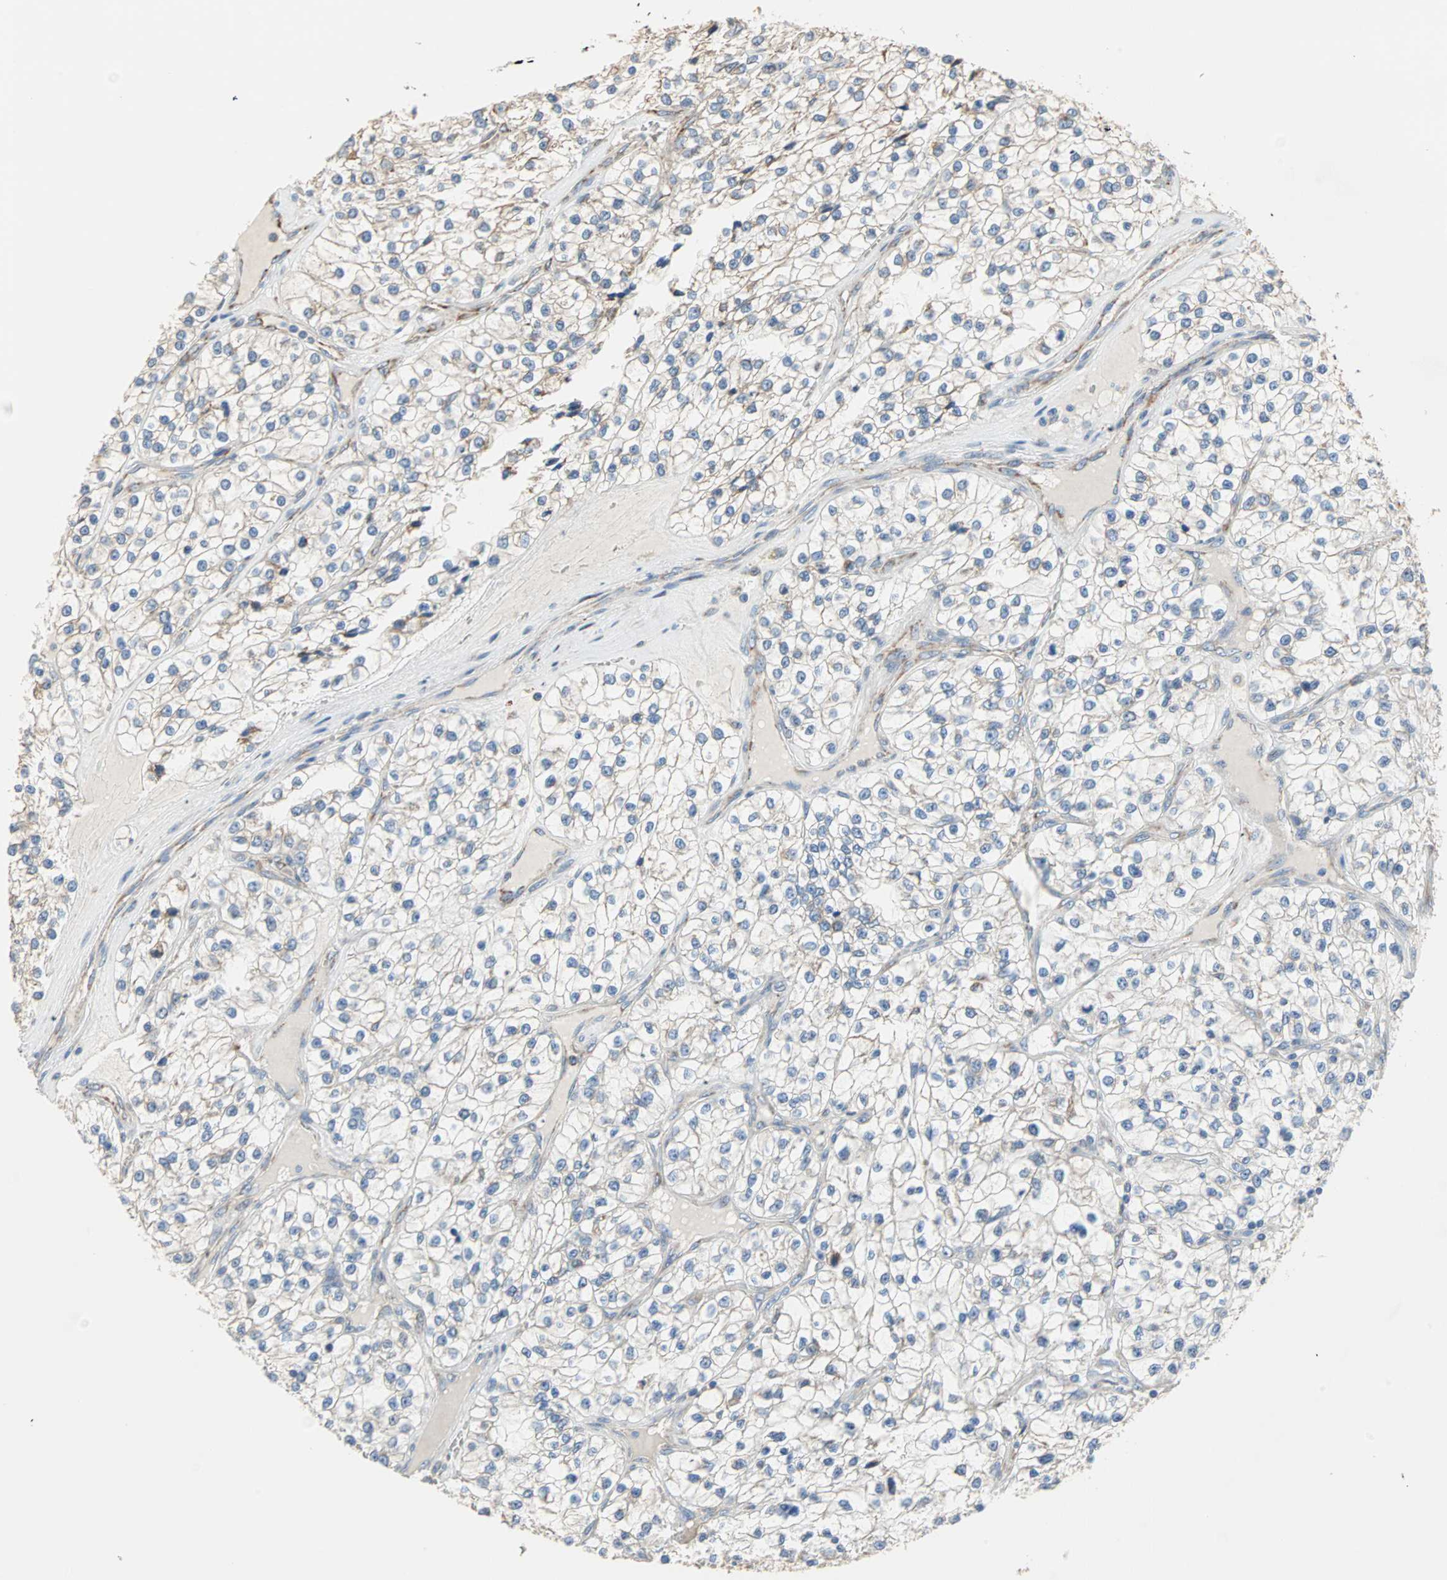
{"staining": {"intensity": "negative", "quantity": "none", "location": "none"}, "tissue": "renal cancer", "cell_type": "Tumor cells", "image_type": "cancer", "snomed": [{"axis": "morphology", "description": "Adenocarcinoma, NOS"}, {"axis": "topography", "description": "Kidney"}], "caption": "DAB immunohistochemical staining of human adenocarcinoma (renal) exhibits no significant staining in tumor cells.", "gene": "TST", "patient": {"sex": "female", "age": 57}}